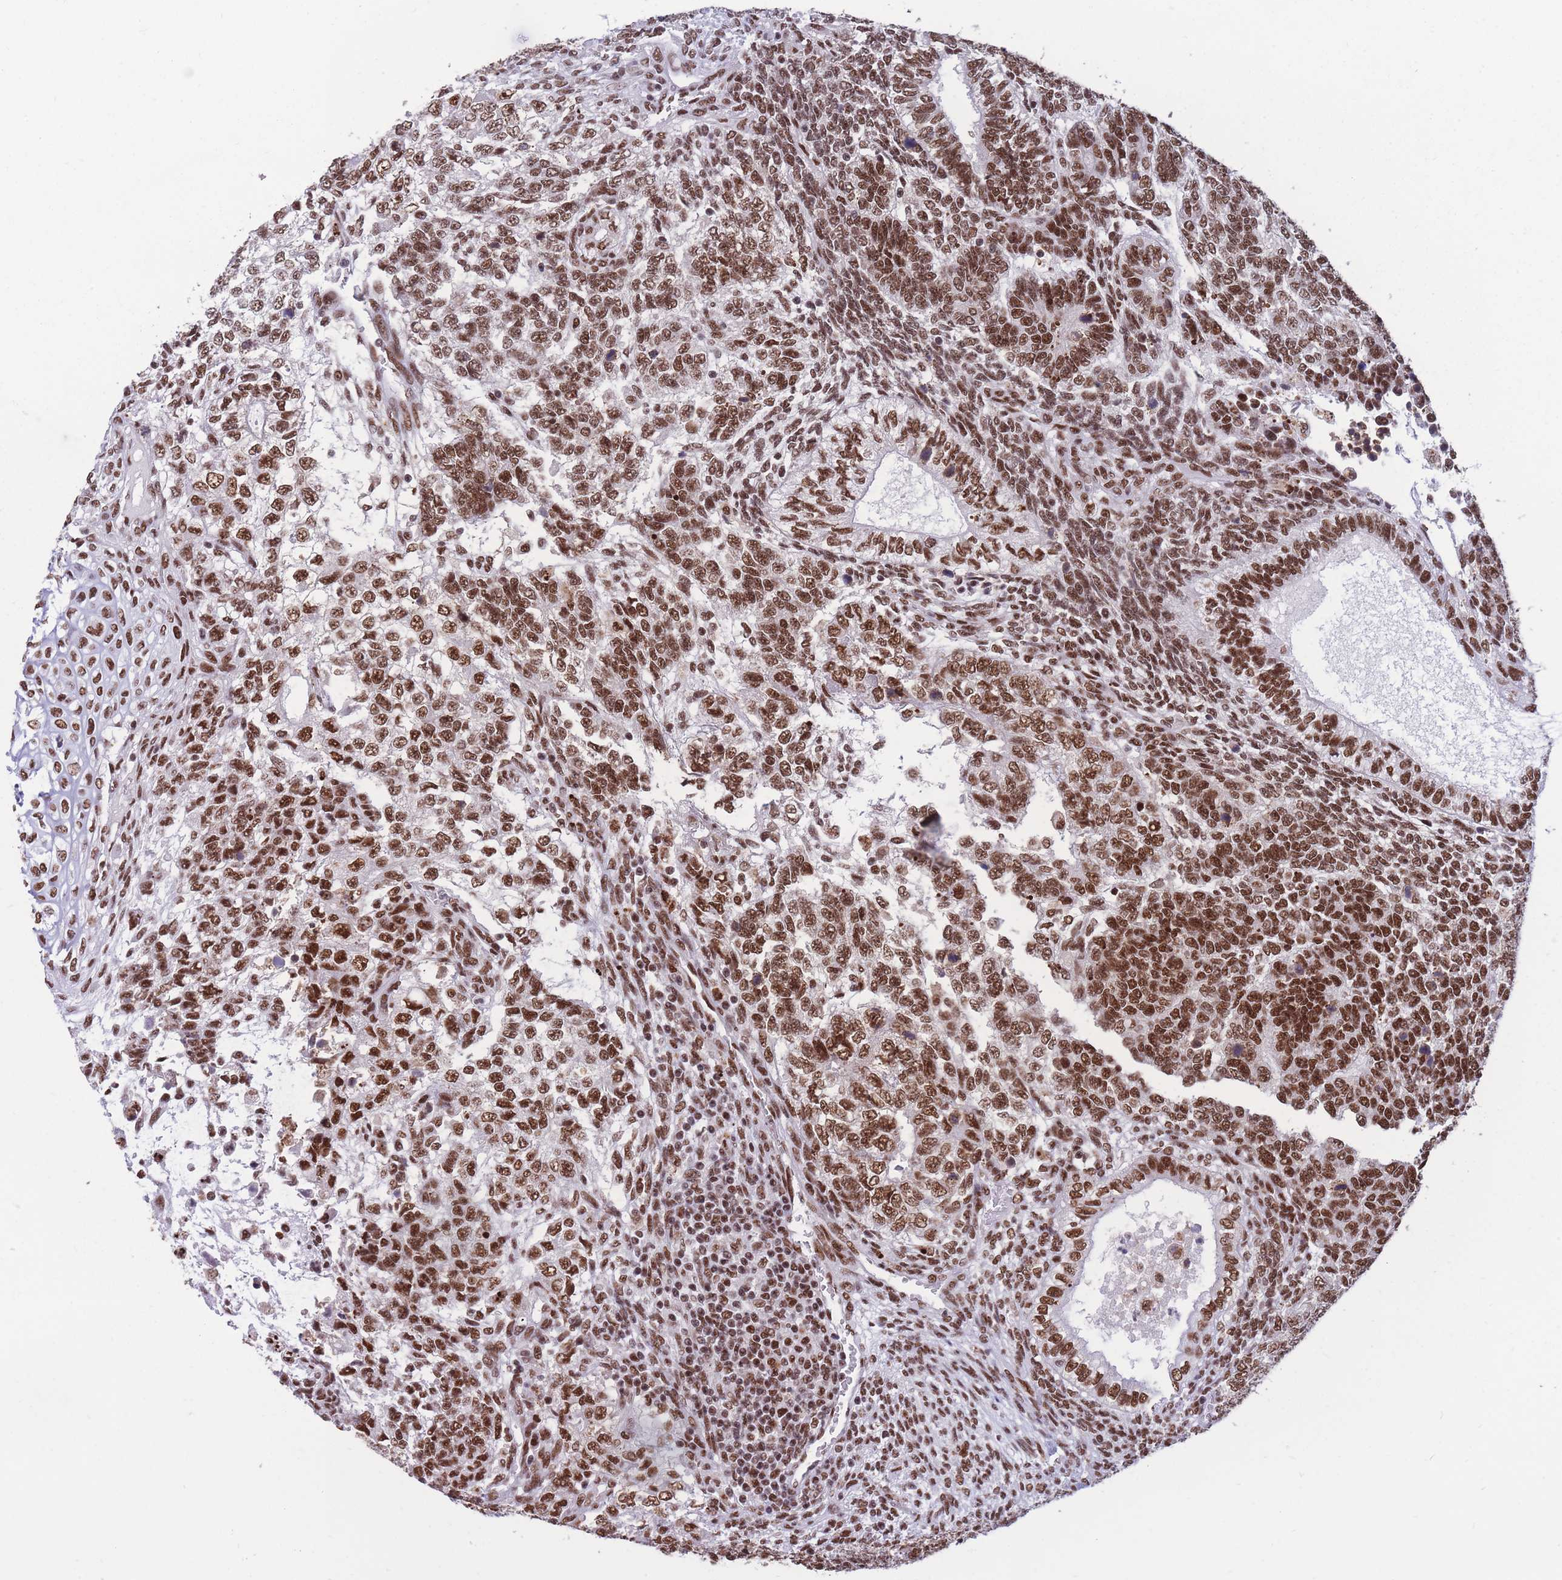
{"staining": {"intensity": "moderate", "quantity": ">75%", "location": "nuclear"}, "tissue": "testis cancer", "cell_type": "Tumor cells", "image_type": "cancer", "snomed": [{"axis": "morphology", "description": "Carcinoma, Embryonal, NOS"}, {"axis": "topography", "description": "Testis"}], "caption": "Protein staining of testis embryonal carcinoma tissue reveals moderate nuclear positivity in approximately >75% of tumor cells. (IHC, brightfield microscopy, high magnification).", "gene": "PRPF19", "patient": {"sex": "male", "age": 23}}